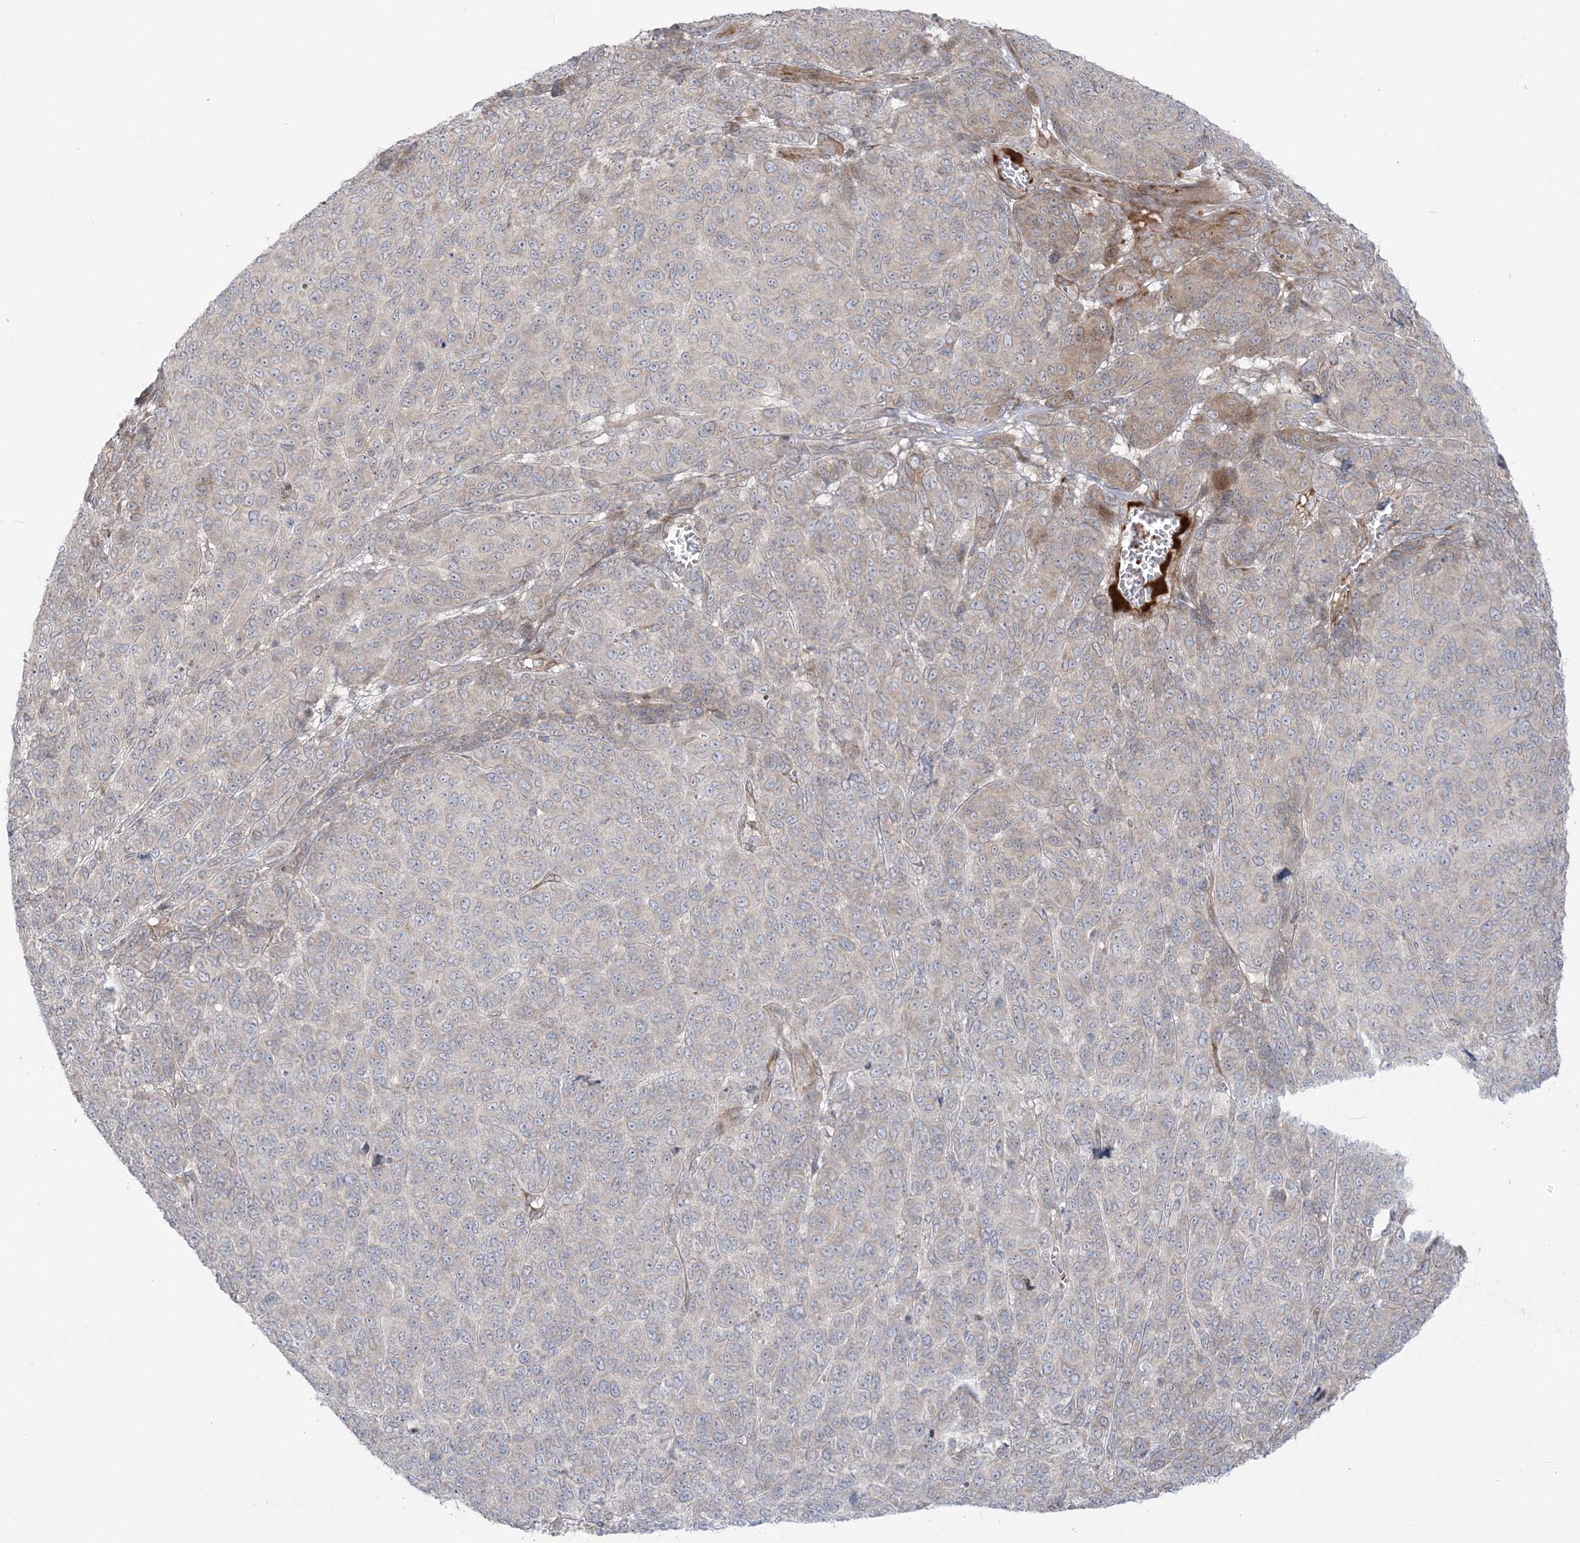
{"staining": {"intensity": "weak", "quantity": "25%-75%", "location": "cytoplasmic/membranous"}, "tissue": "melanoma", "cell_type": "Tumor cells", "image_type": "cancer", "snomed": [{"axis": "morphology", "description": "Malignant melanoma, NOS"}, {"axis": "topography", "description": "Skin"}], "caption": "Brown immunohistochemical staining in human malignant melanoma demonstrates weak cytoplasmic/membranous expression in approximately 25%-75% of tumor cells.", "gene": "NUDT9", "patient": {"sex": "male", "age": 49}}